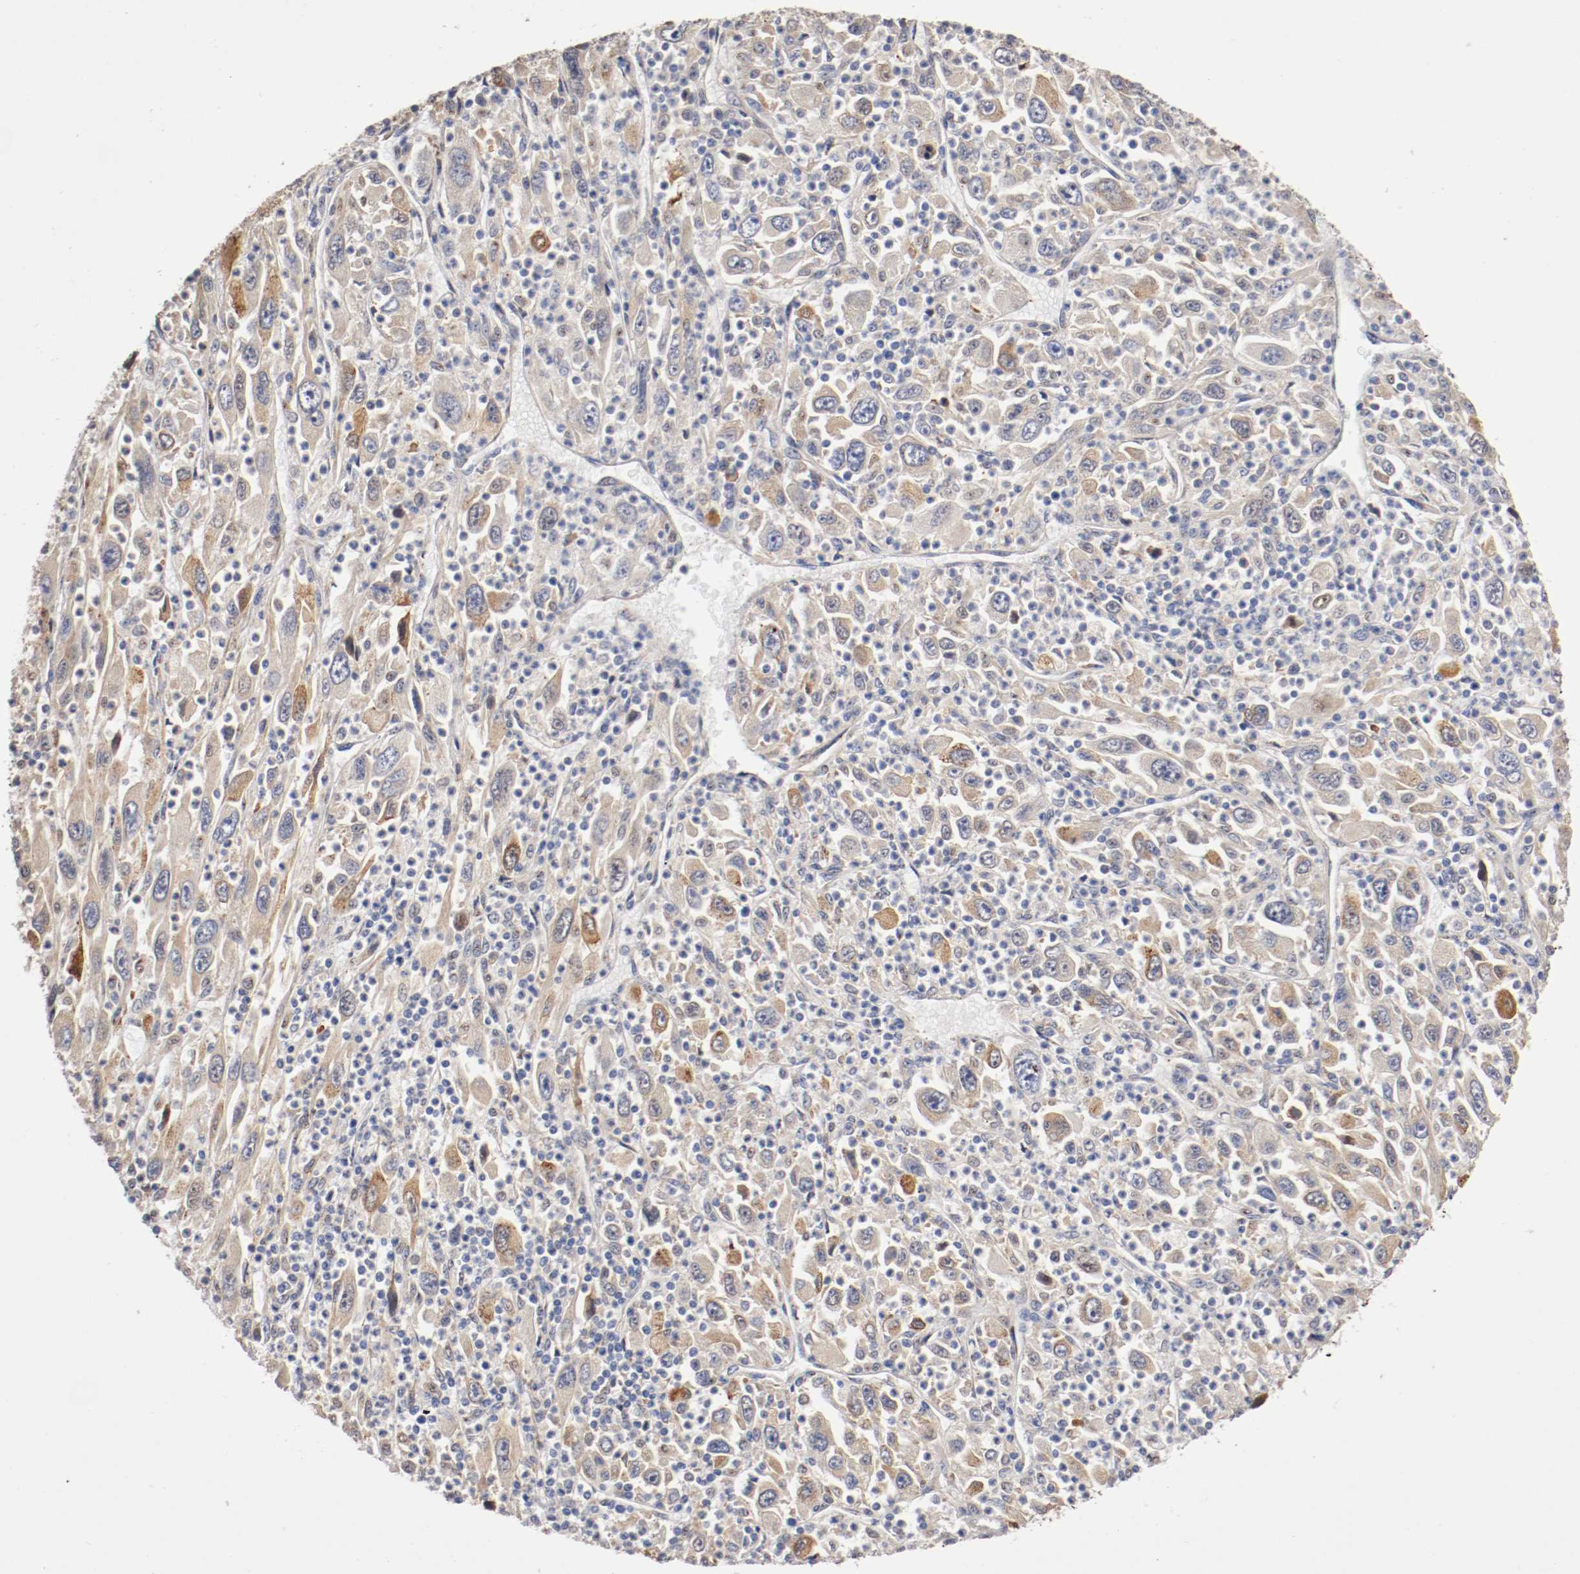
{"staining": {"intensity": "weak", "quantity": ">75%", "location": "cytoplasmic/membranous"}, "tissue": "melanoma", "cell_type": "Tumor cells", "image_type": "cancer", "snomed": [{"axis": "morphology", "description": "Malignant melanoma, Metastatic site"}, {"axis": "topography", "description": "Skin"}], "caption": "Human melanoma stained with a brown dye demonstrates weak cytoplasmic/membranous positive positivity in approximately >75% of tumor cells.", "gene": "TNFSF13", "patient": {"sex": "female", "age": 56}}